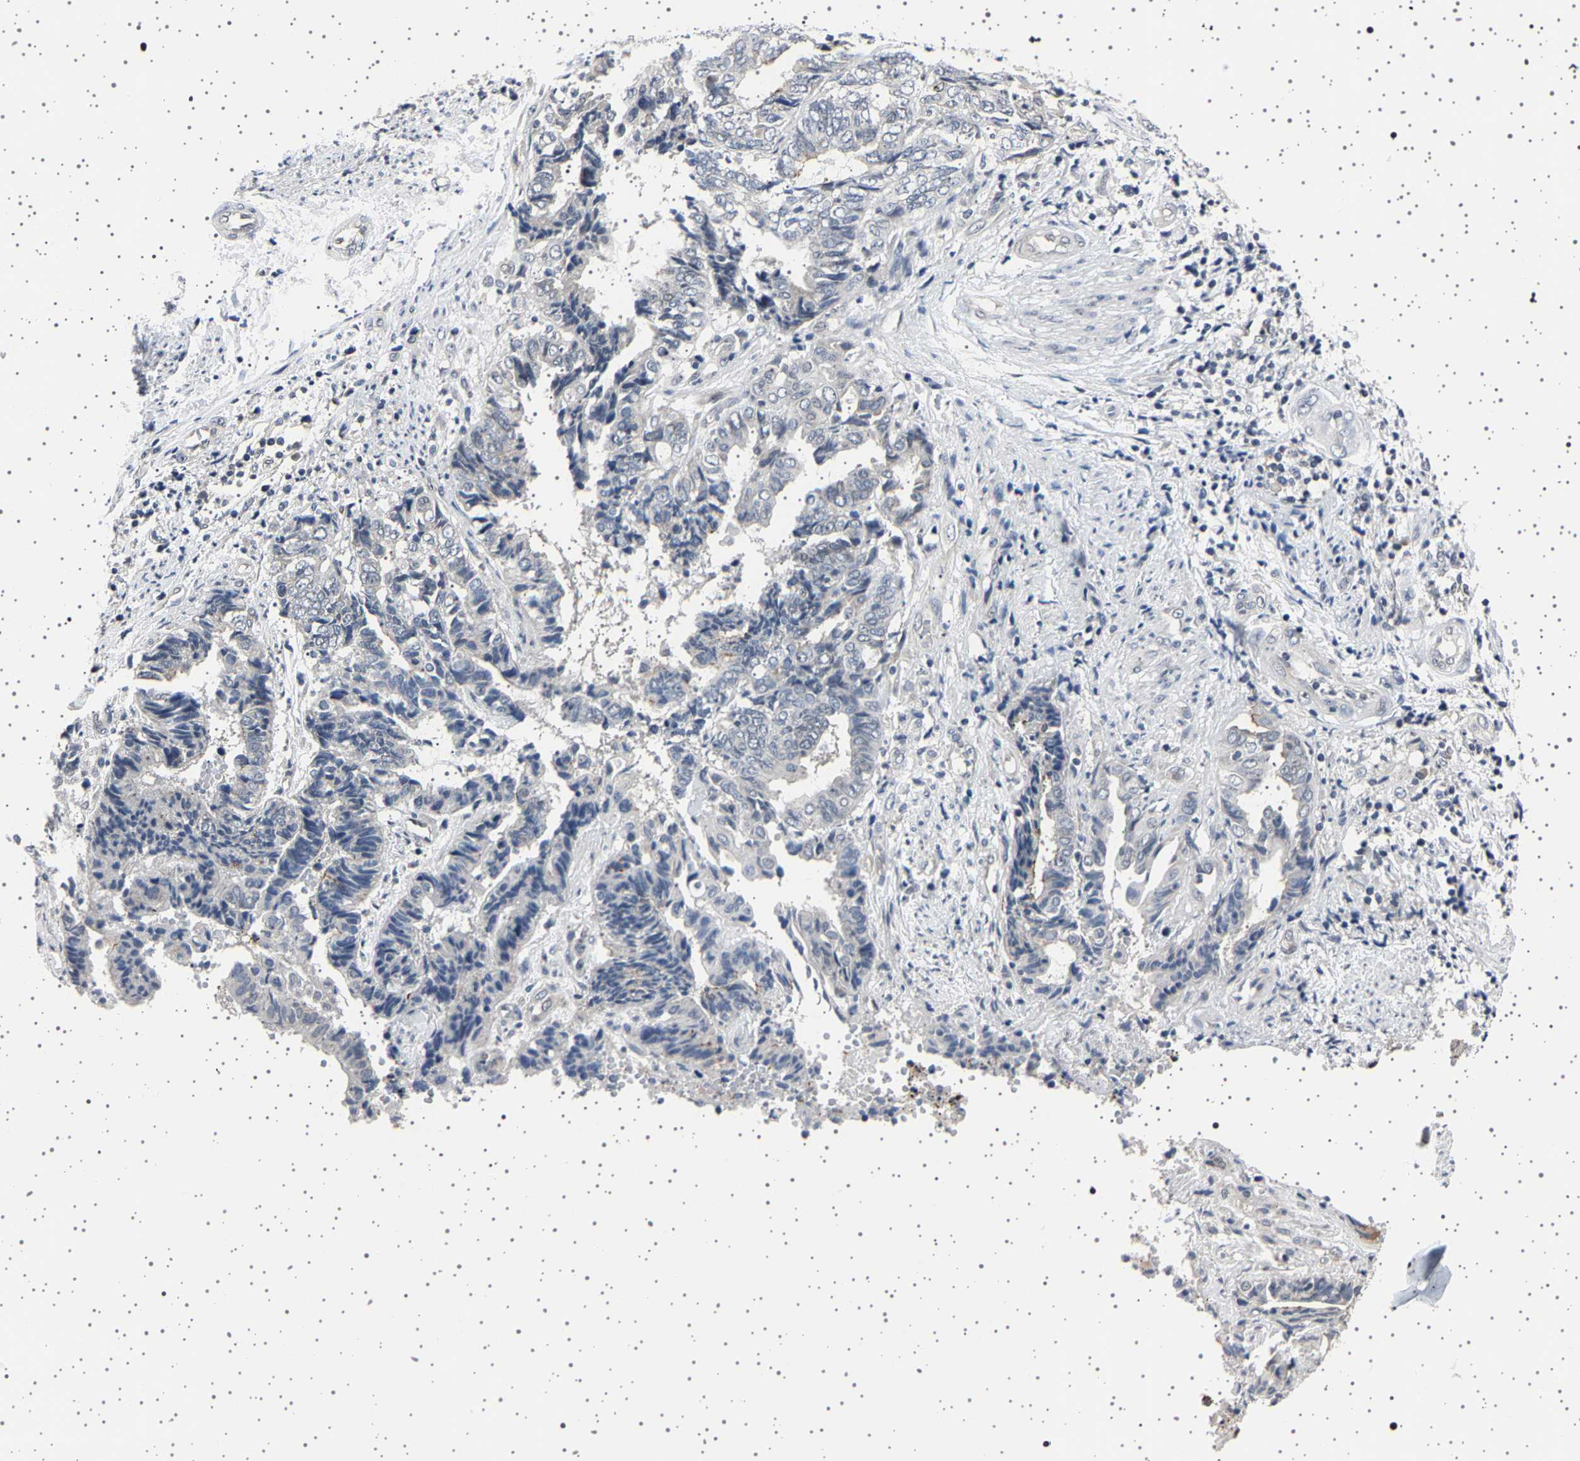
{"staining": {"intensity": "negative", "quantity": "none", "location": "none"}, "tissue": "endometrial cancer", "cell_type": "Tumor cells", "image_type": "cancer", "snomed": [{"axis": "morphology", "description": "Adenocarcinoma, NOS"}, {"axis": "topography", "description": "Uterus"}, {"axis": "topography", "description": "Endometrium"}], "caption": "IHC image of endometrial cancer stained for a protein (brown), which reveals no positivity in tumor cells. The staining is performed using DAB brown chromogen with nuclei counter-stained in using hematoxylin.", "gene": "IL10RB", "patient": {"sex": "female", "age": 70}}